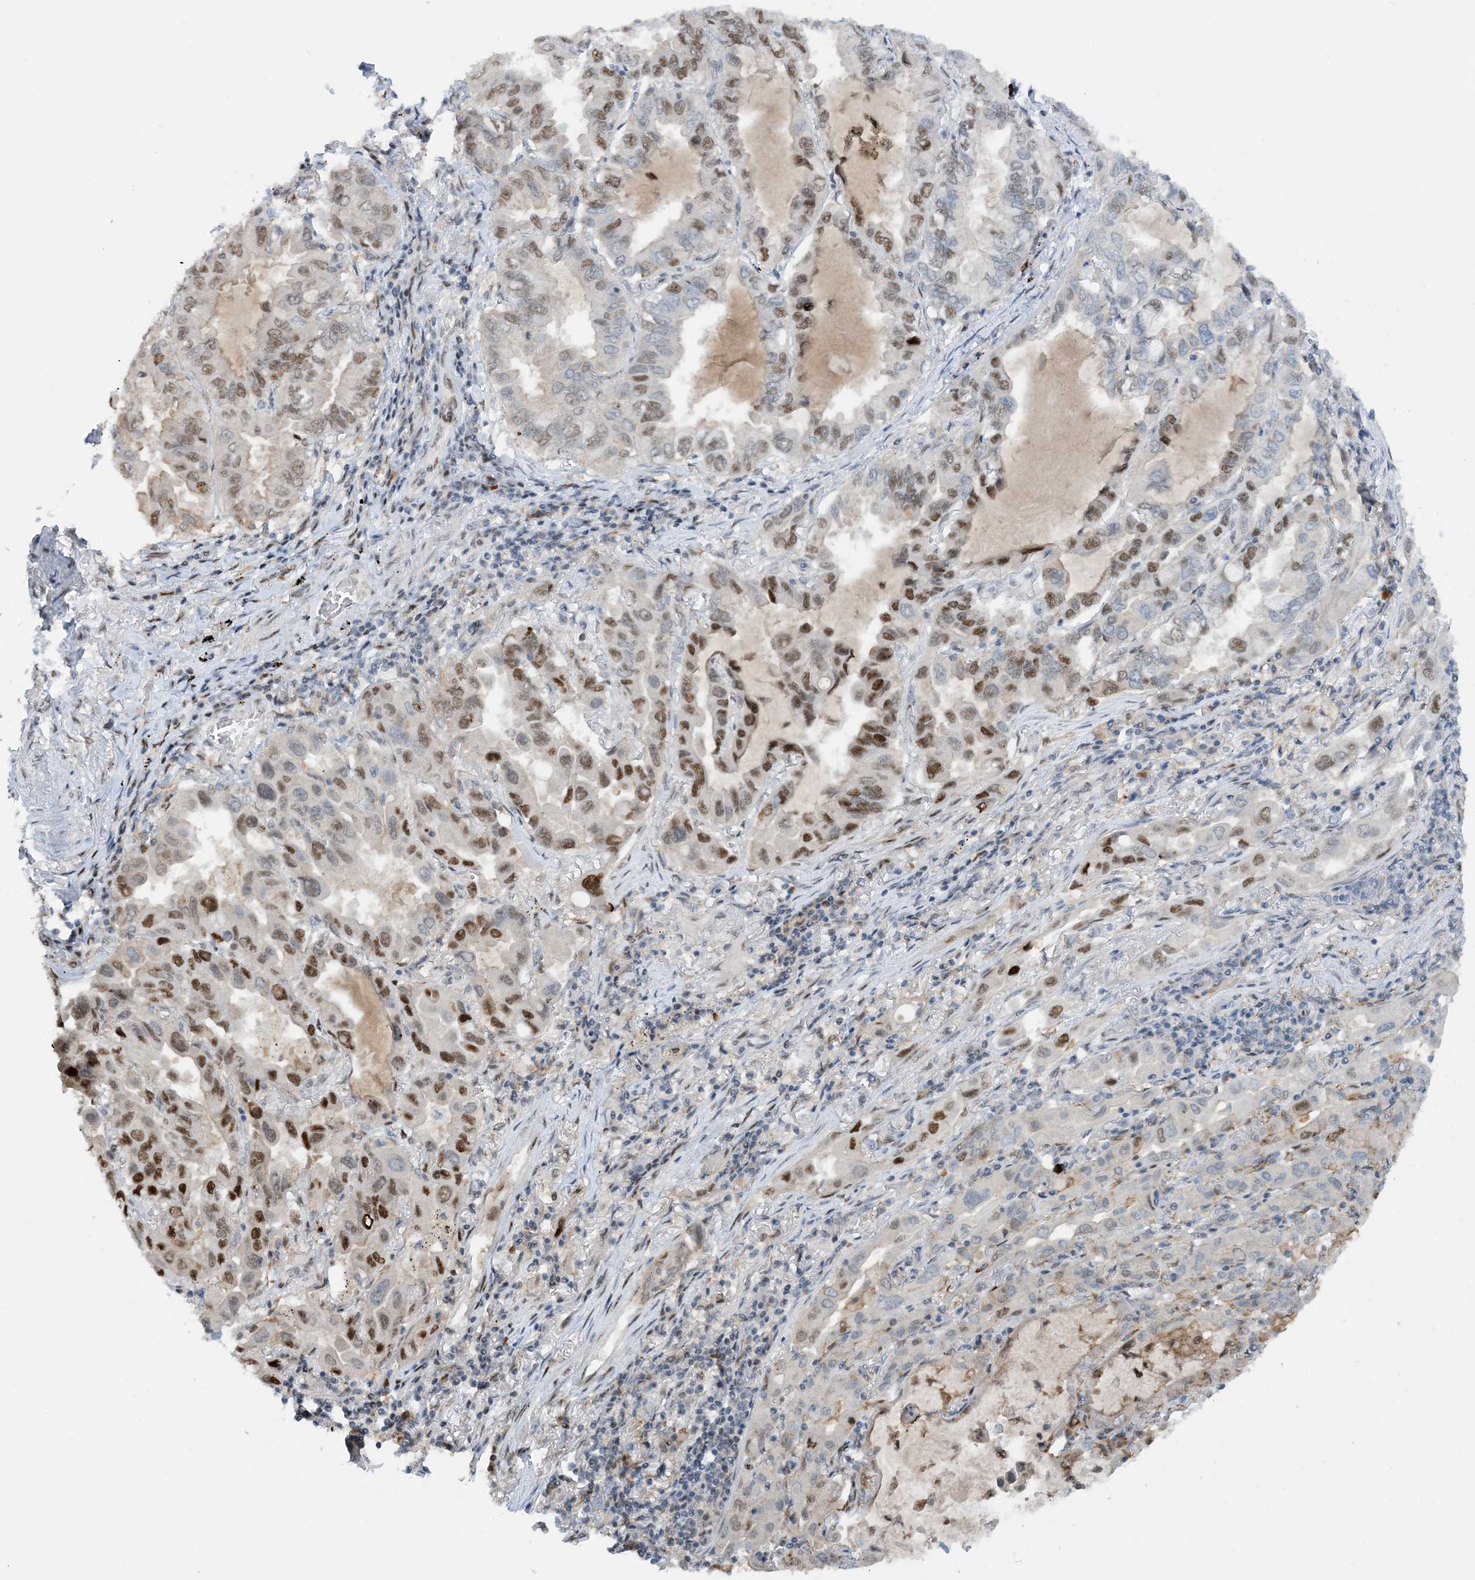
{"staining": {"intensity": "moderate", "quantity": "25%-75%", "location": "nuclear"}, "tissue": "lung cancer", "cell_type": "Tumor cells", "image_type": "cancer", "snomed": [{"axis": "morphology", "description": "Adenocarcinoma, NOS"}, {"axis": "topography", "description": "Lung"}], "caption": "Brown immunohistochemical staining in lung cancer exhibits moderate nuclear positivity in about 25%-75% of tumor cells.", "gene": "HEMK1", "patient": {"sex": "male", "age": 64}}